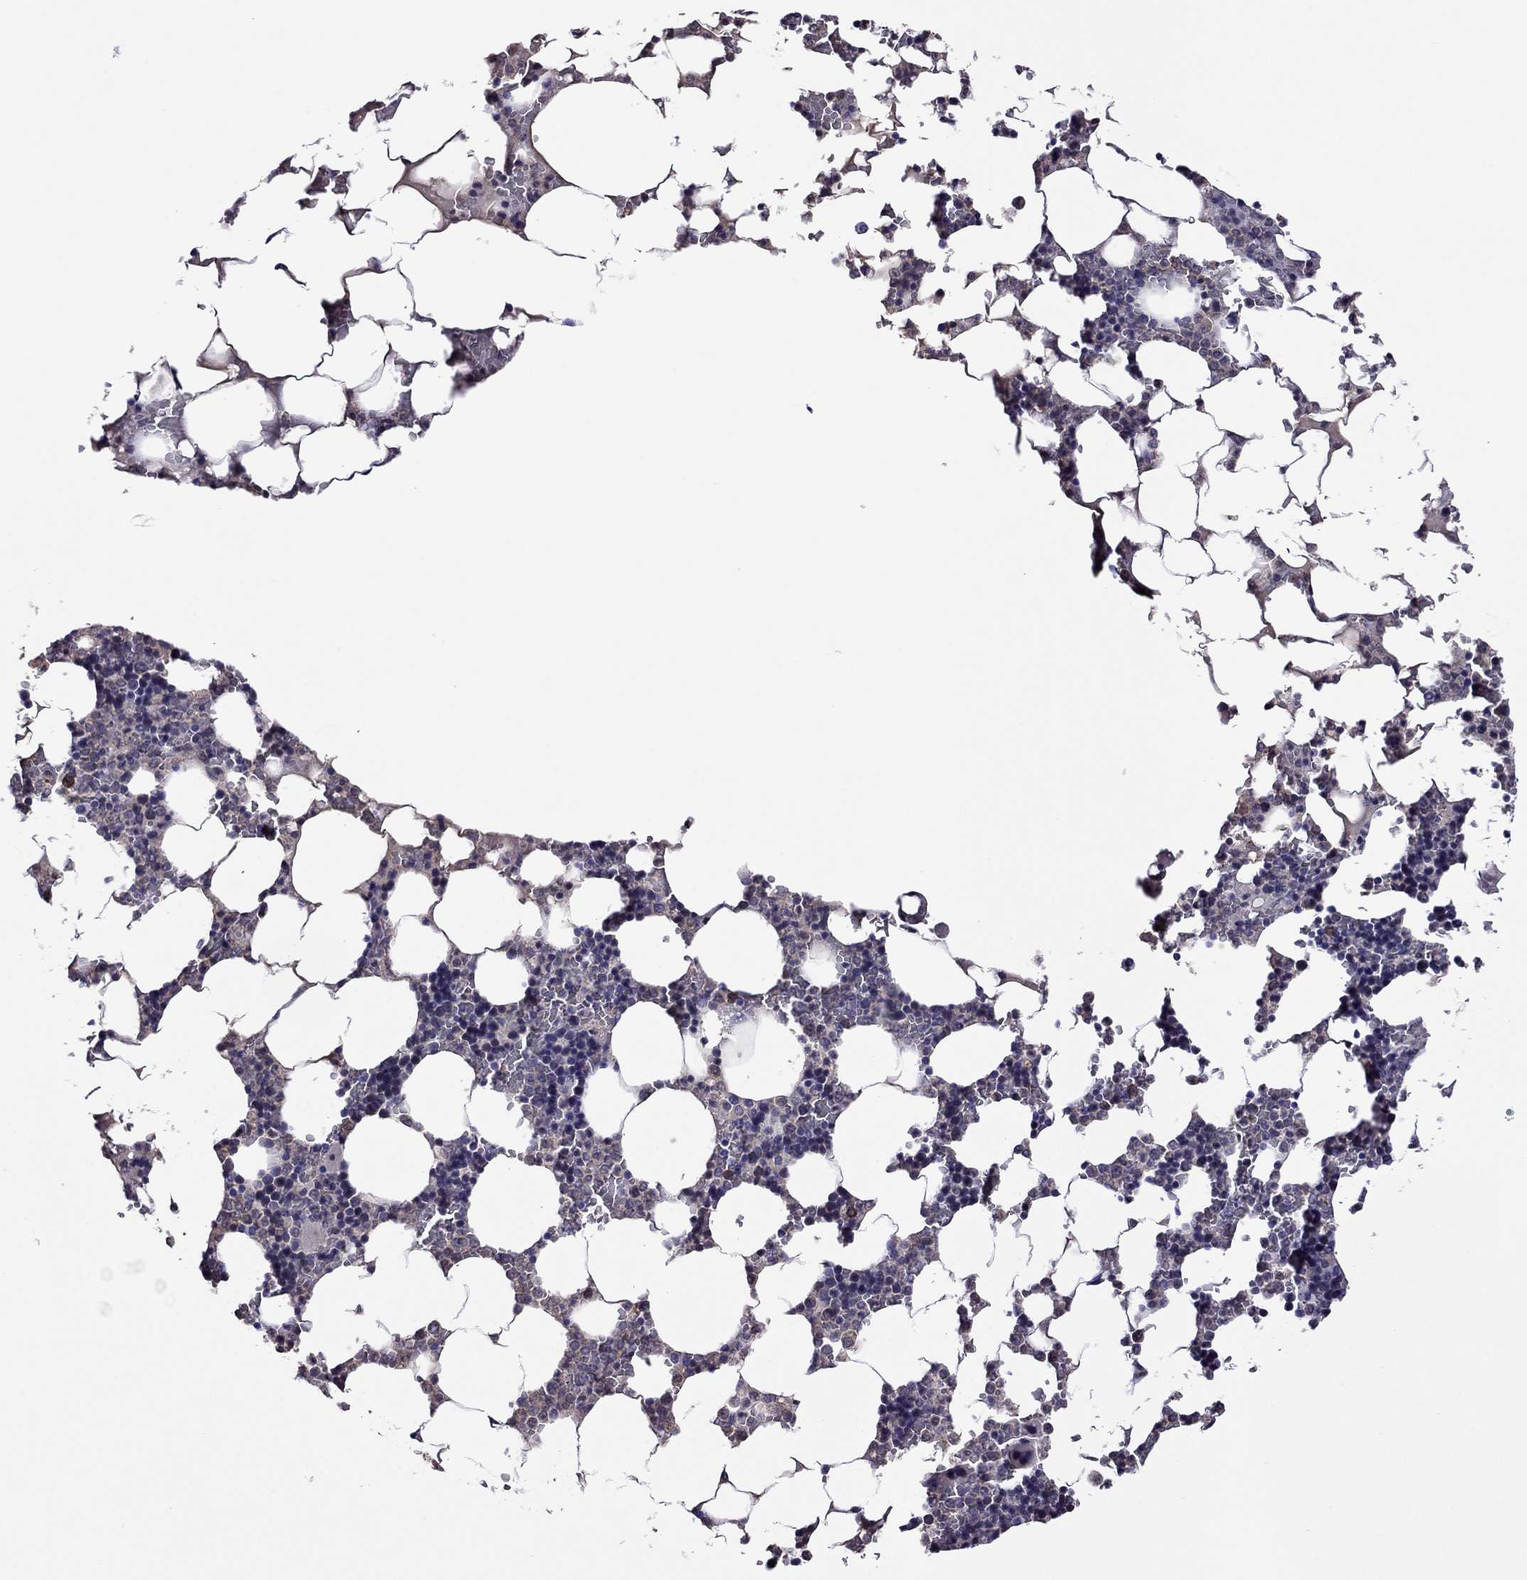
{"staining": {"intensity": "weak", "quantity": "<25%", "location": "cytoplasmic/membranous"}, "tissue": "bone marrow", "cell_type": "Hematopoietic cells", "image_type": "normal", "snomed": [{"axis": "morphology", "description": "Normal tissue, NOS"}, {"axis": "topography", "description": "Bone marrow"}], "caption": "The image shows no staining of hematopoietic cells in benign bone marrow.", "gene": "SCG2", "patient": {"sex": "male", "age": 51}}